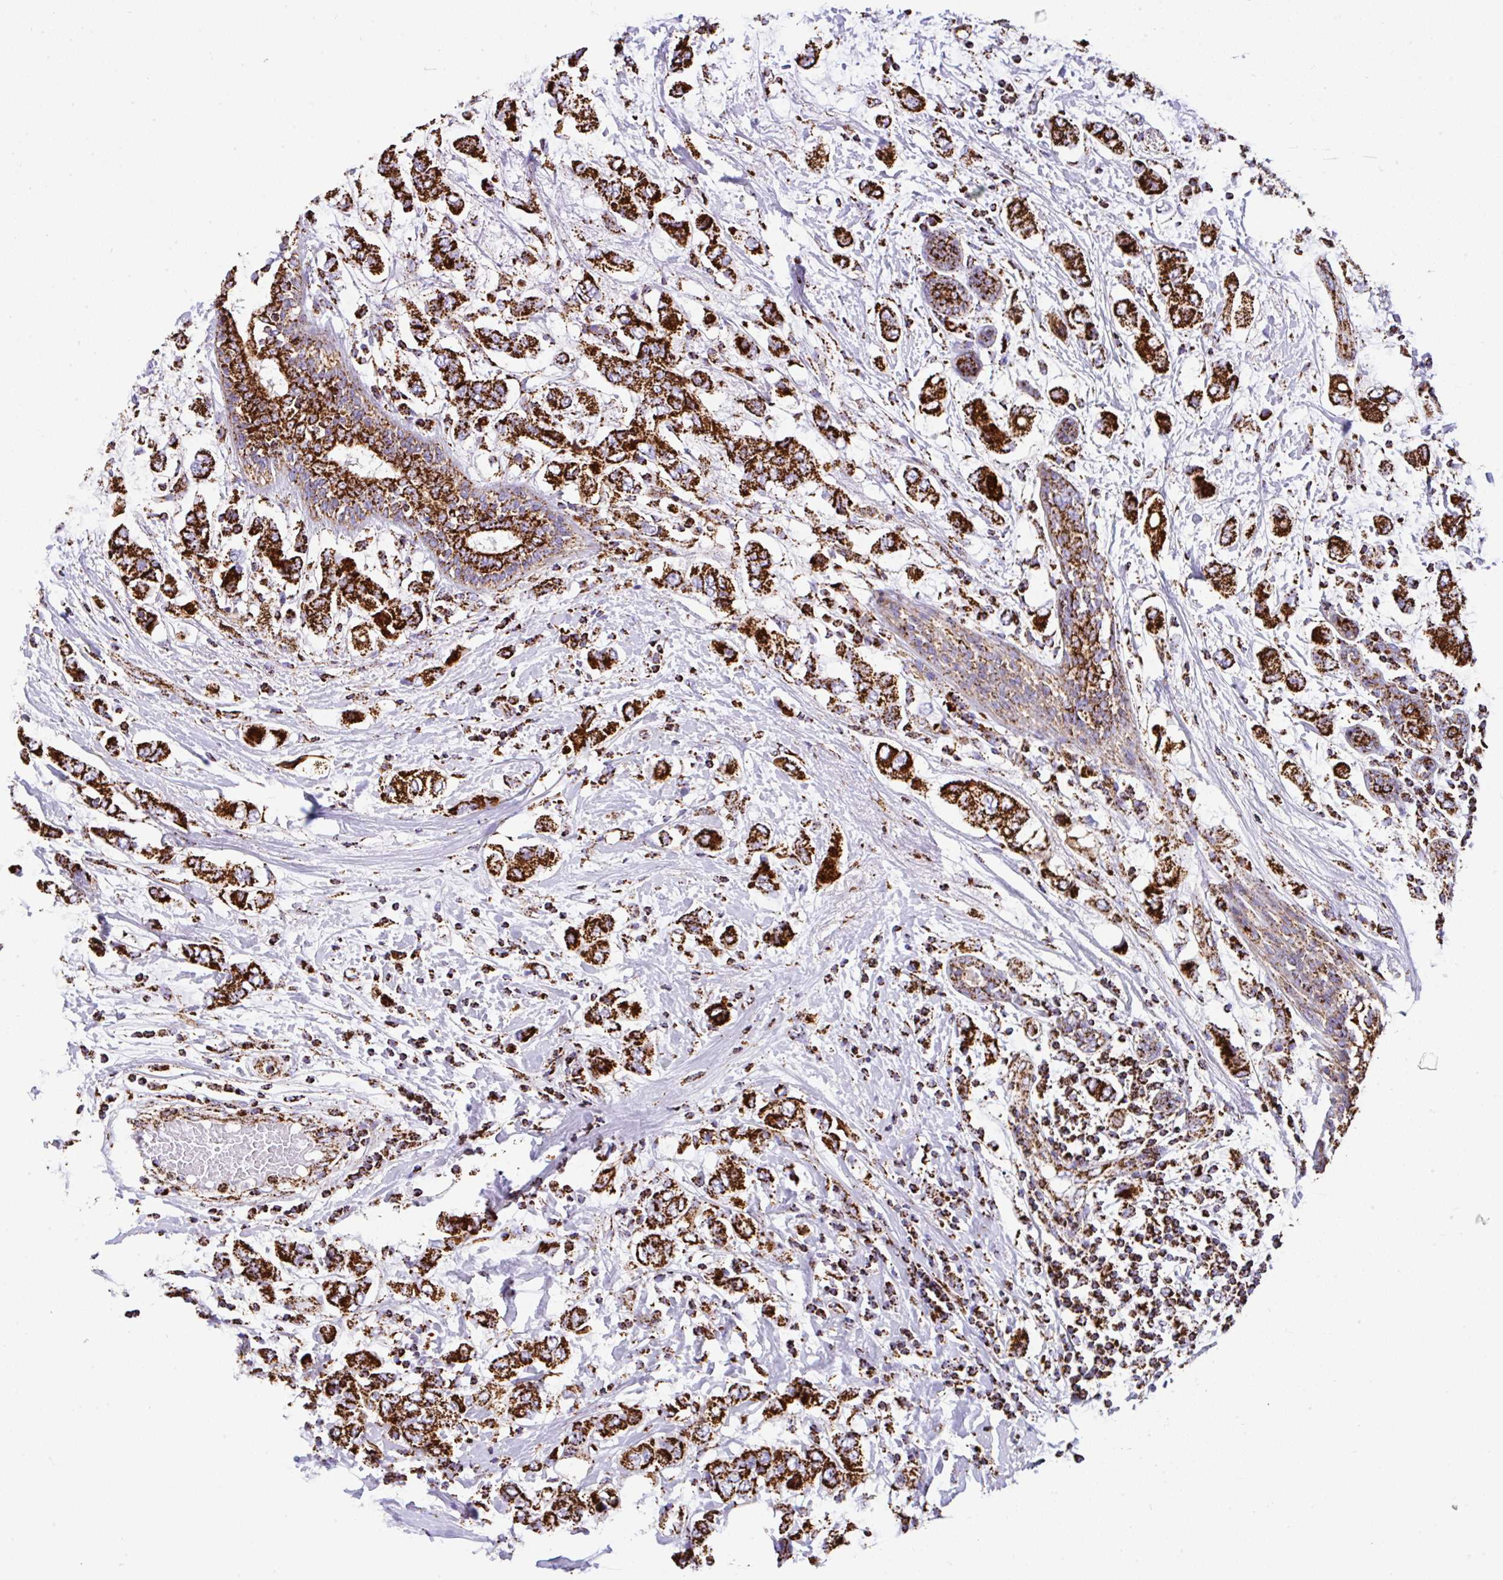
{"staining": {"intensity": "strong", "quantity": ">75%", "location": "cytoplasmic/membranous"}, "tissue": "breast cancer", "cell_type": "Tumor cells", "image_type": "cancer", "snomed": [{"axis": "morphology", "description": "Lobular carcinoma"}, {"axis": "topography", "description": "Breast"}], "caption": "About >75% of tumor cells in human breast cancer display strong cytoplasmic/membranous protein positivity as visualized by brown immunohistochemical staining.", "gene": "ANKRD33B", "patient": {"sex": "female", "age": 51}}